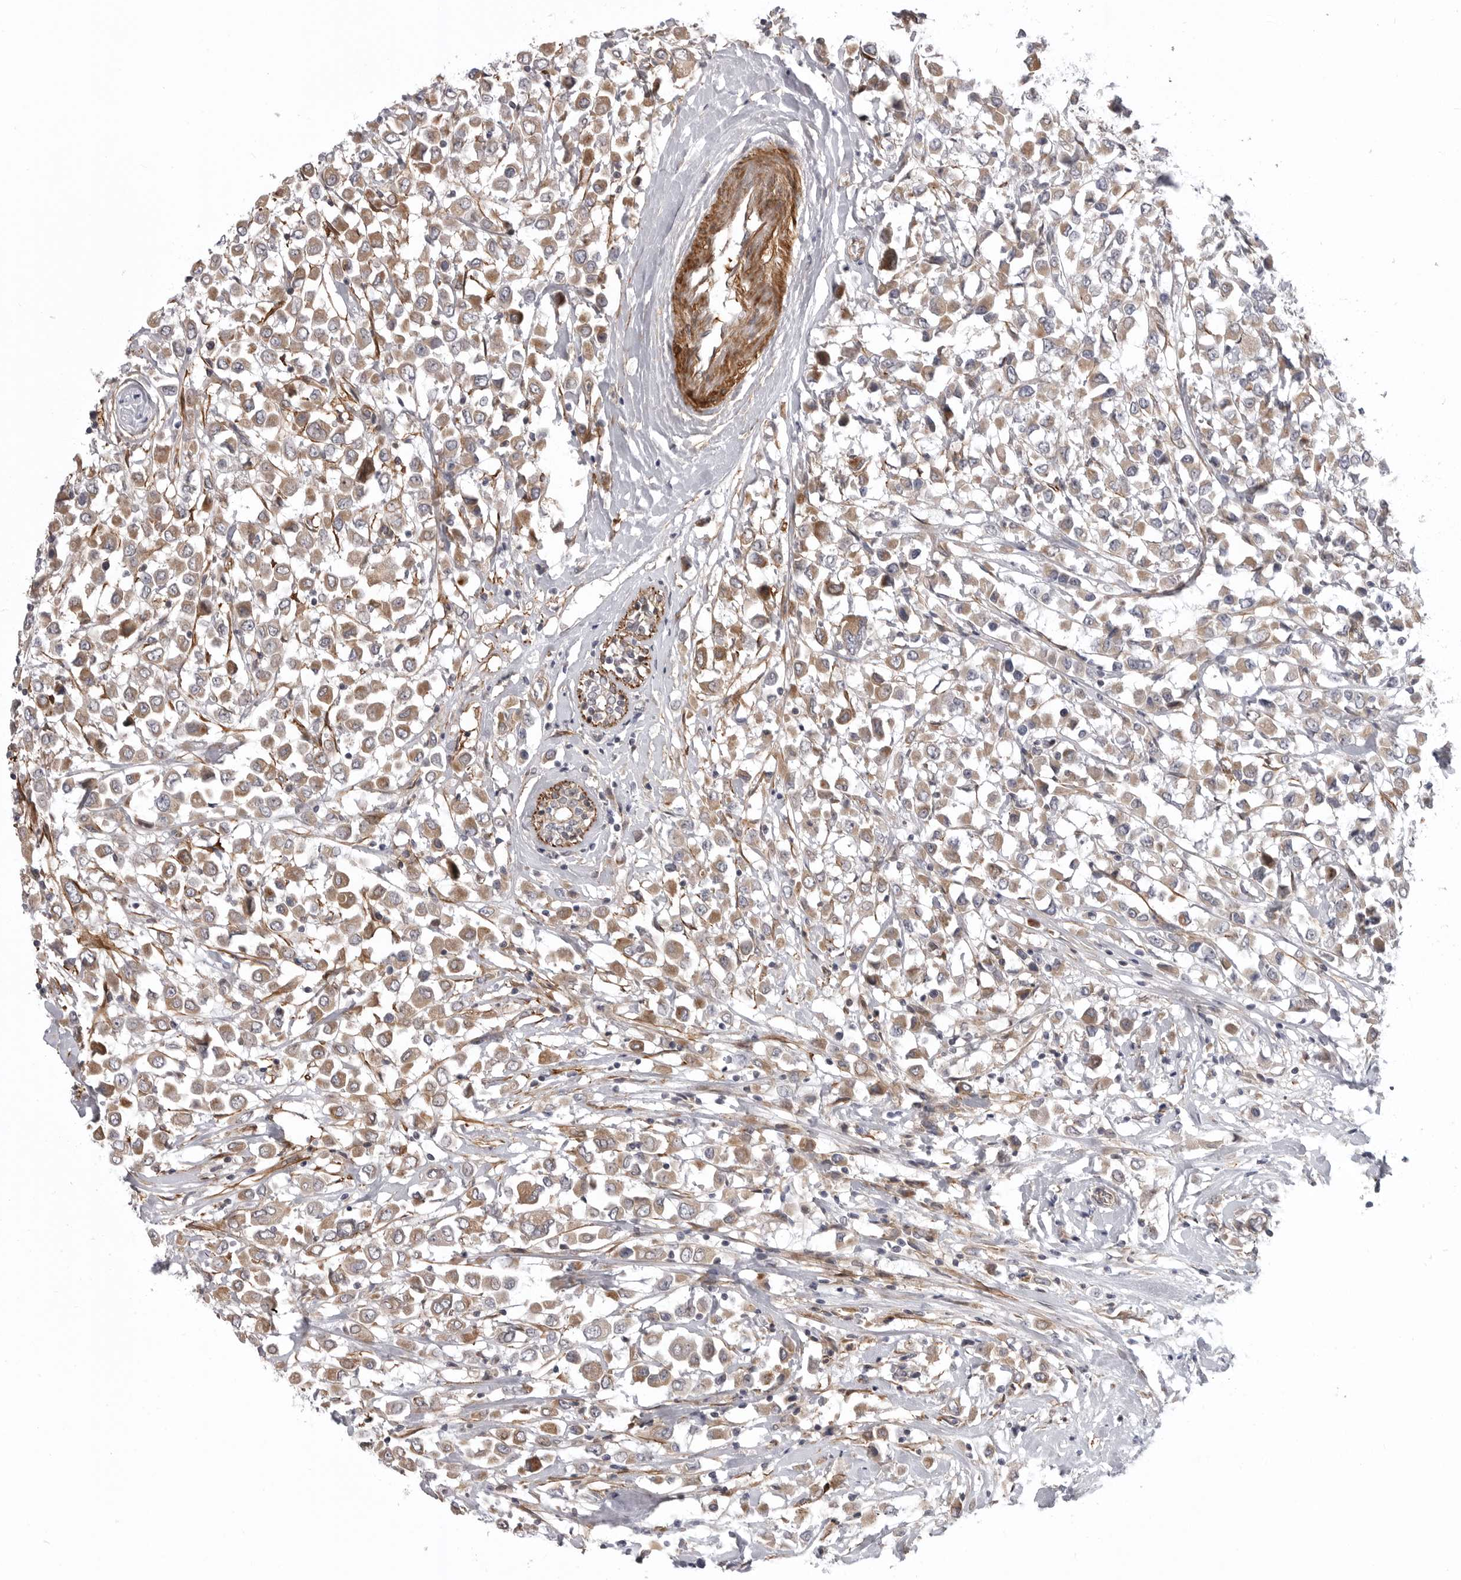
{"staining": {"intensity": "moderate", "quantity": ">75%", "location": "cytoplasmic/membranous"}, "tissue": "breast cancer", "cell_type": "Tumor cells", "image_type": "cancer", "snomed": [{"axis": "morphology", "description": "Duct carcinoma"}, {"axis": "topography", "description": "Breast"}], "caption": "Immunohistochemistry (DAB (3,3'-diaminobenzidine)) staining of breast intraductal carcinoma shows moderate cytoplasmic/membranous protein positivity in approximately >75% of tumor cells. Using DAB (3,3'-diaminobenzidine) (brown) and hematoxylin (blue) stains, captured at high magnification using brightfield microscopy.", "gene": "SCP2", "patient": {"sex": "female", "age": 61}}